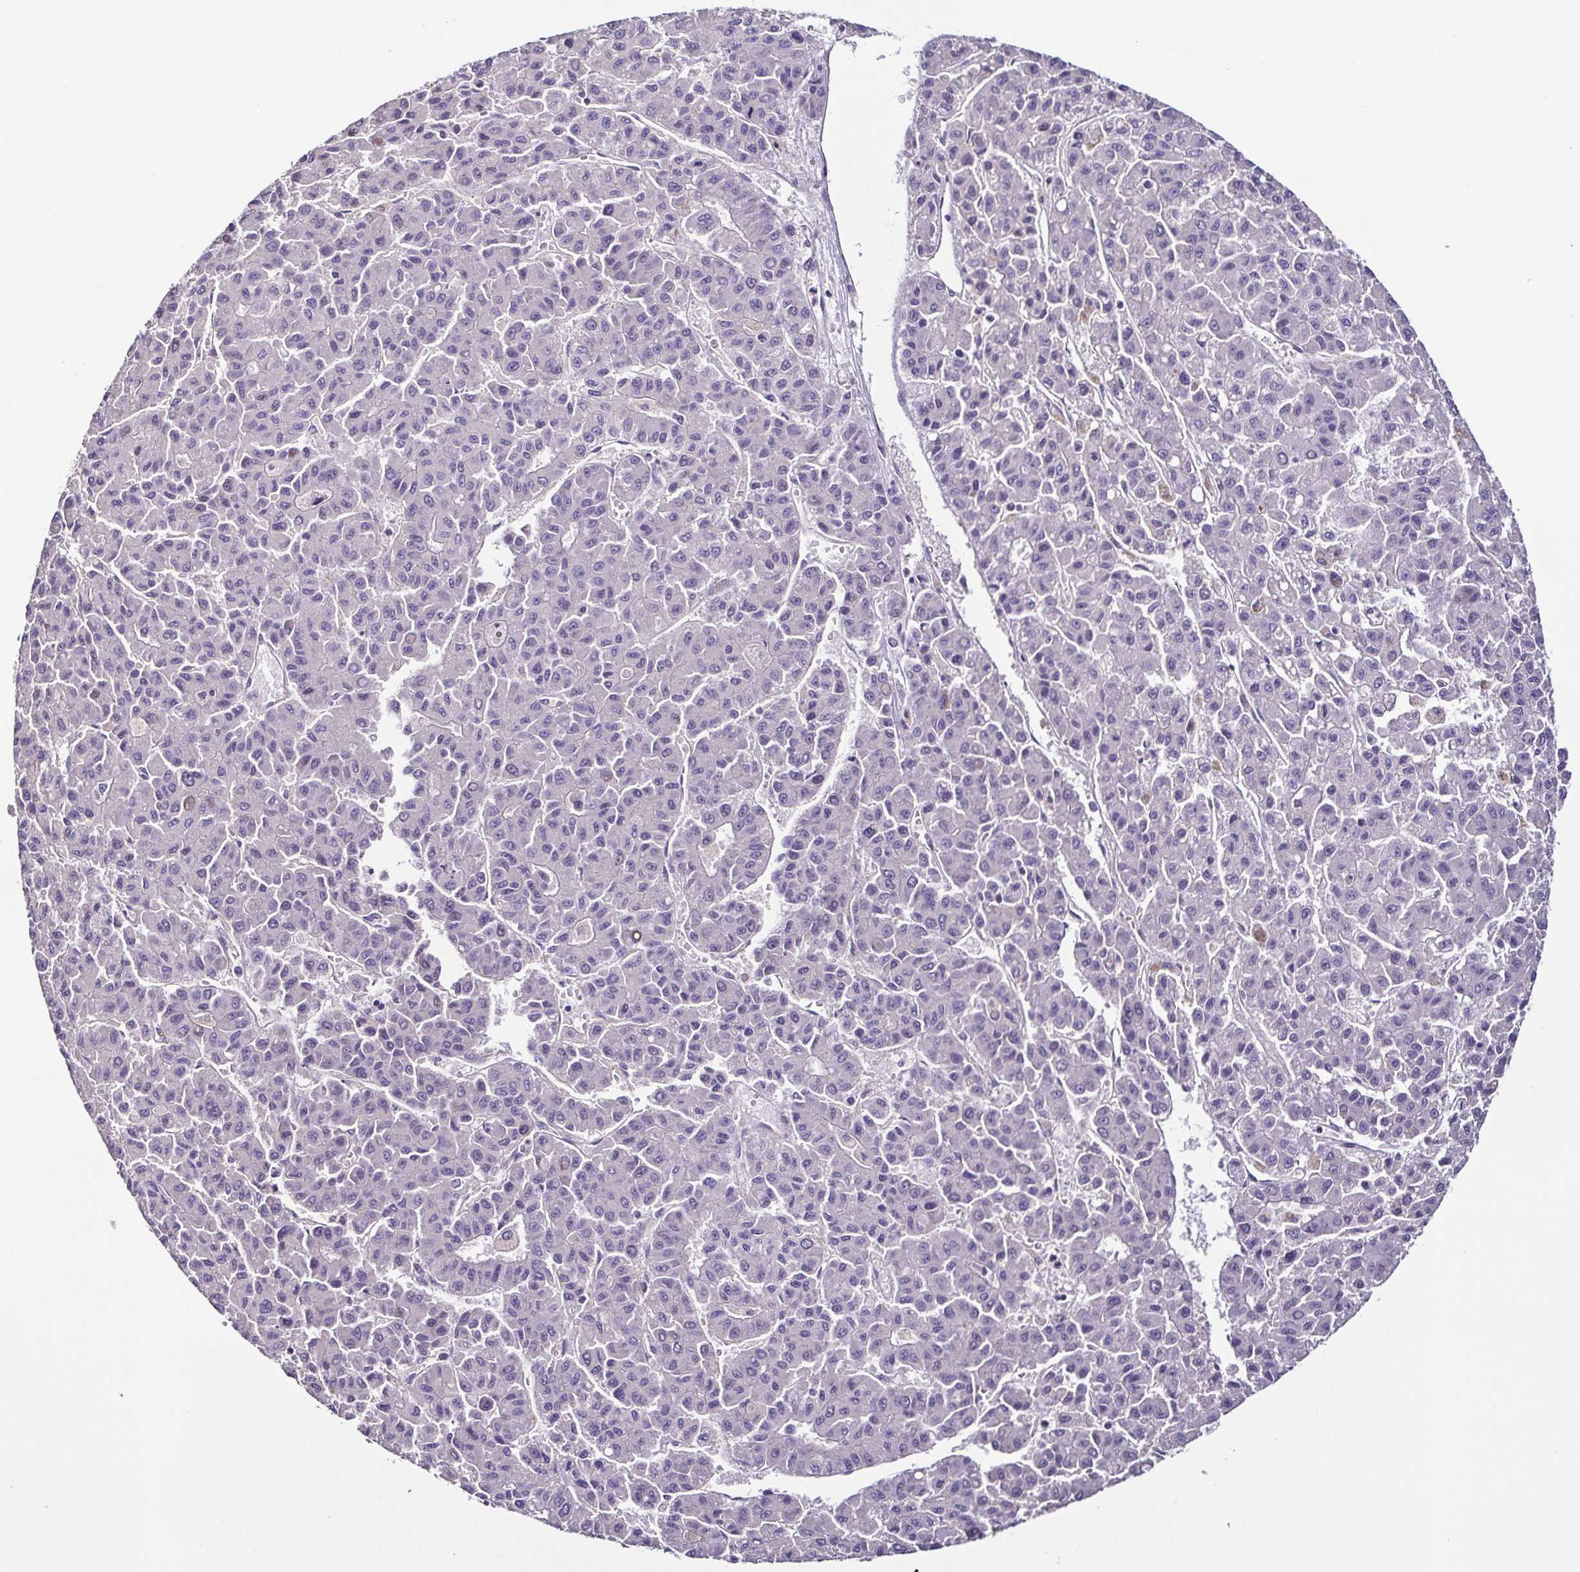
{"staining": {"intensity": "negative", "quantity": "none", "location": "none"}, "tissue": "liver cancer", "cell_type": "Tumor cells", "image_type": "cancer", "snomed": [{"axis": "morphology", "description": "Carcinoma, Hepatocellular, NOS"}, {"axis": "topography", "description": "Liver"}], "caption": "Human liver cancer stained for a protein using immunohistochemistry (IHC) reveals no expression in tumor cells.", "gene": "LMOD2", "patient": {"sex": "male", "age": 70}}